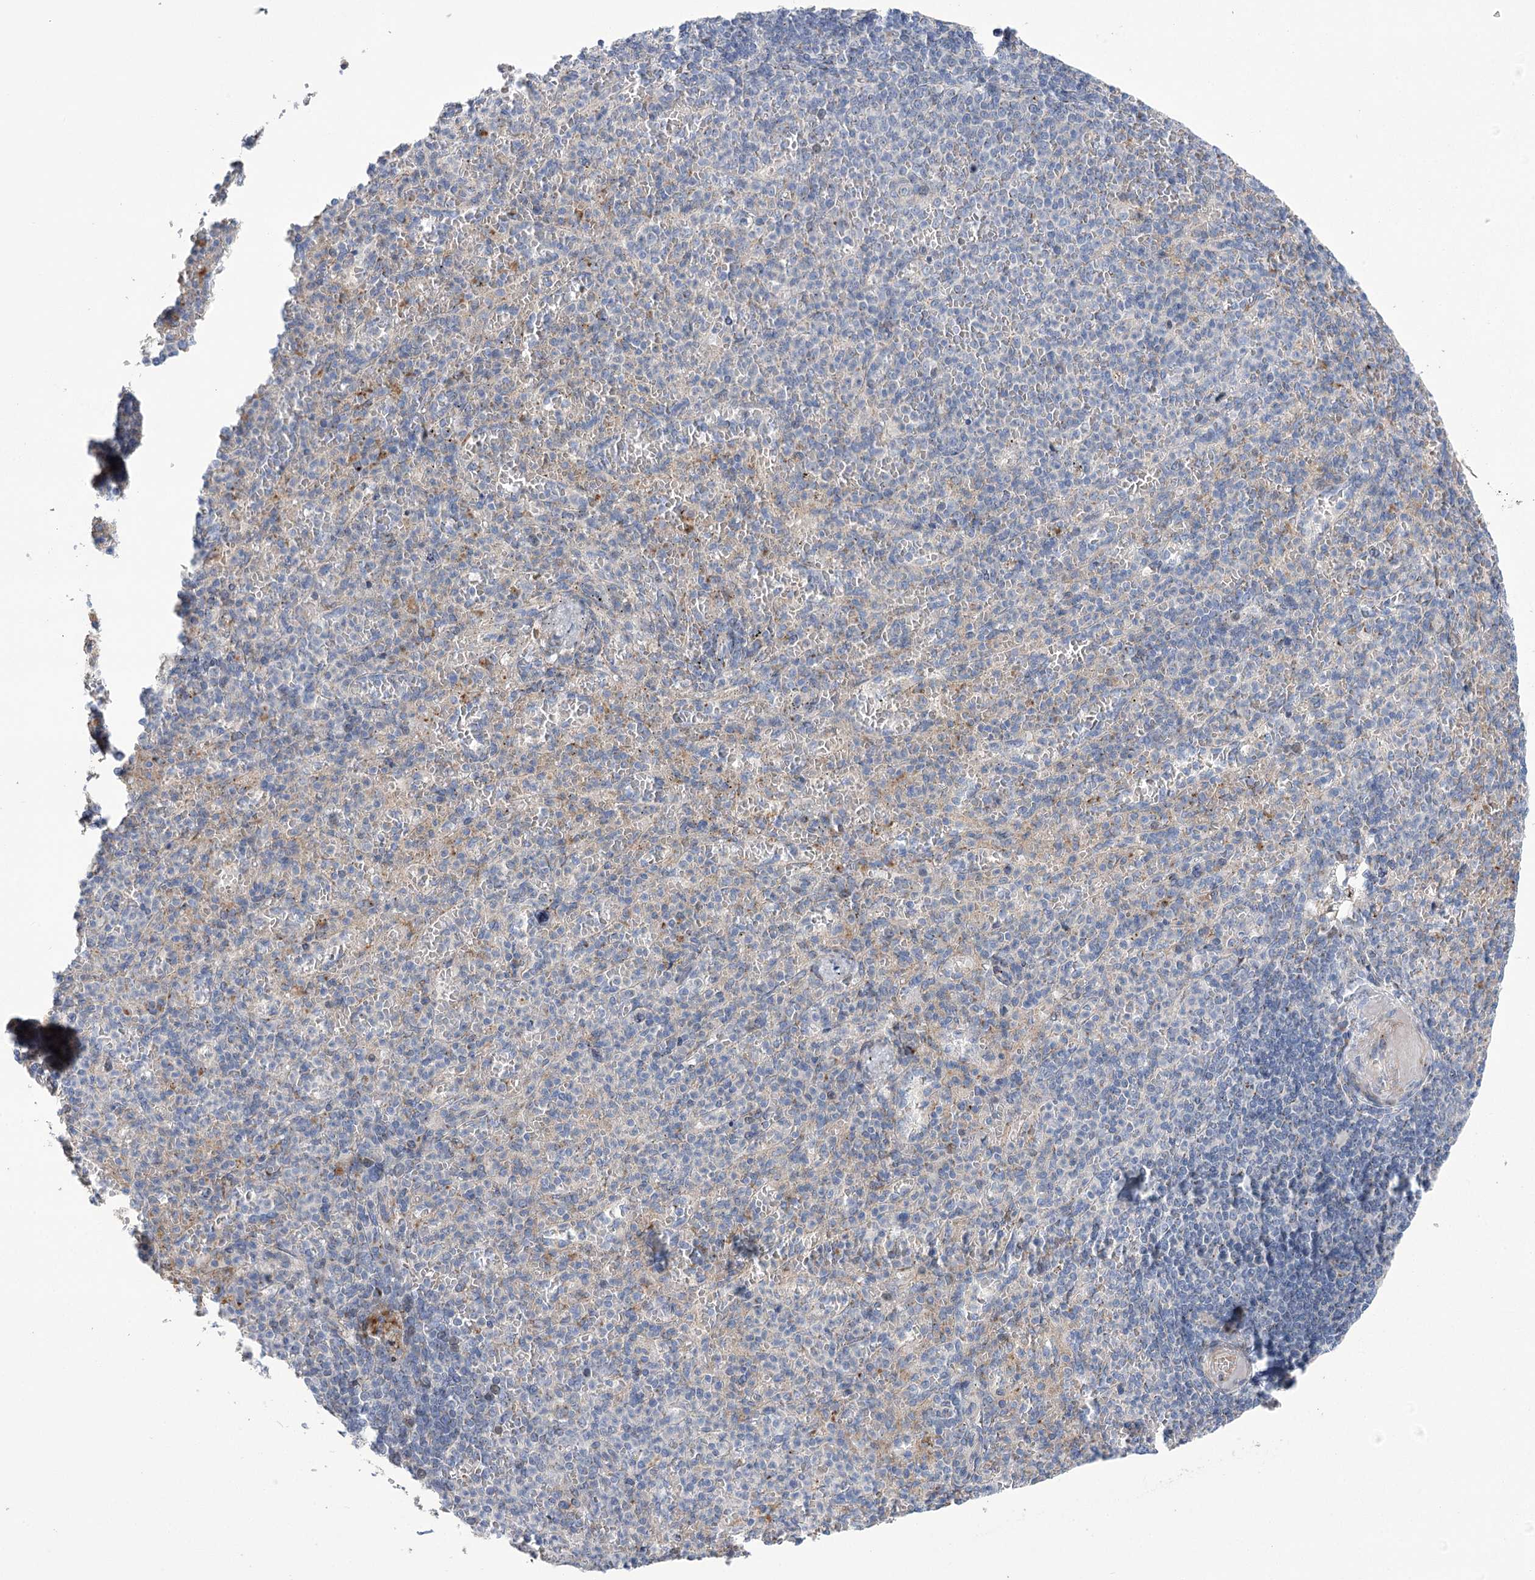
{"staining": {"intensity": "negative", "quantity": "none", "location": "none"}, "tissue": "spleen", "cell_type": "Cells in red pulp", "image_type": "normal", "snomed": [{"axis": "morphology", "description": "Normal tissue, NOS"}, {"axis": "topography", "description": "Spleen"}], "caption": "This is a histopathology image of immunohistochemistry (IHC) staining of unremarkable spleen, which shows no expression in cells in red pulp. (IHC, brightfield microscopy, high magnification).", "gene": "NME7", "patient": {"sex": "female", "age": 74}}